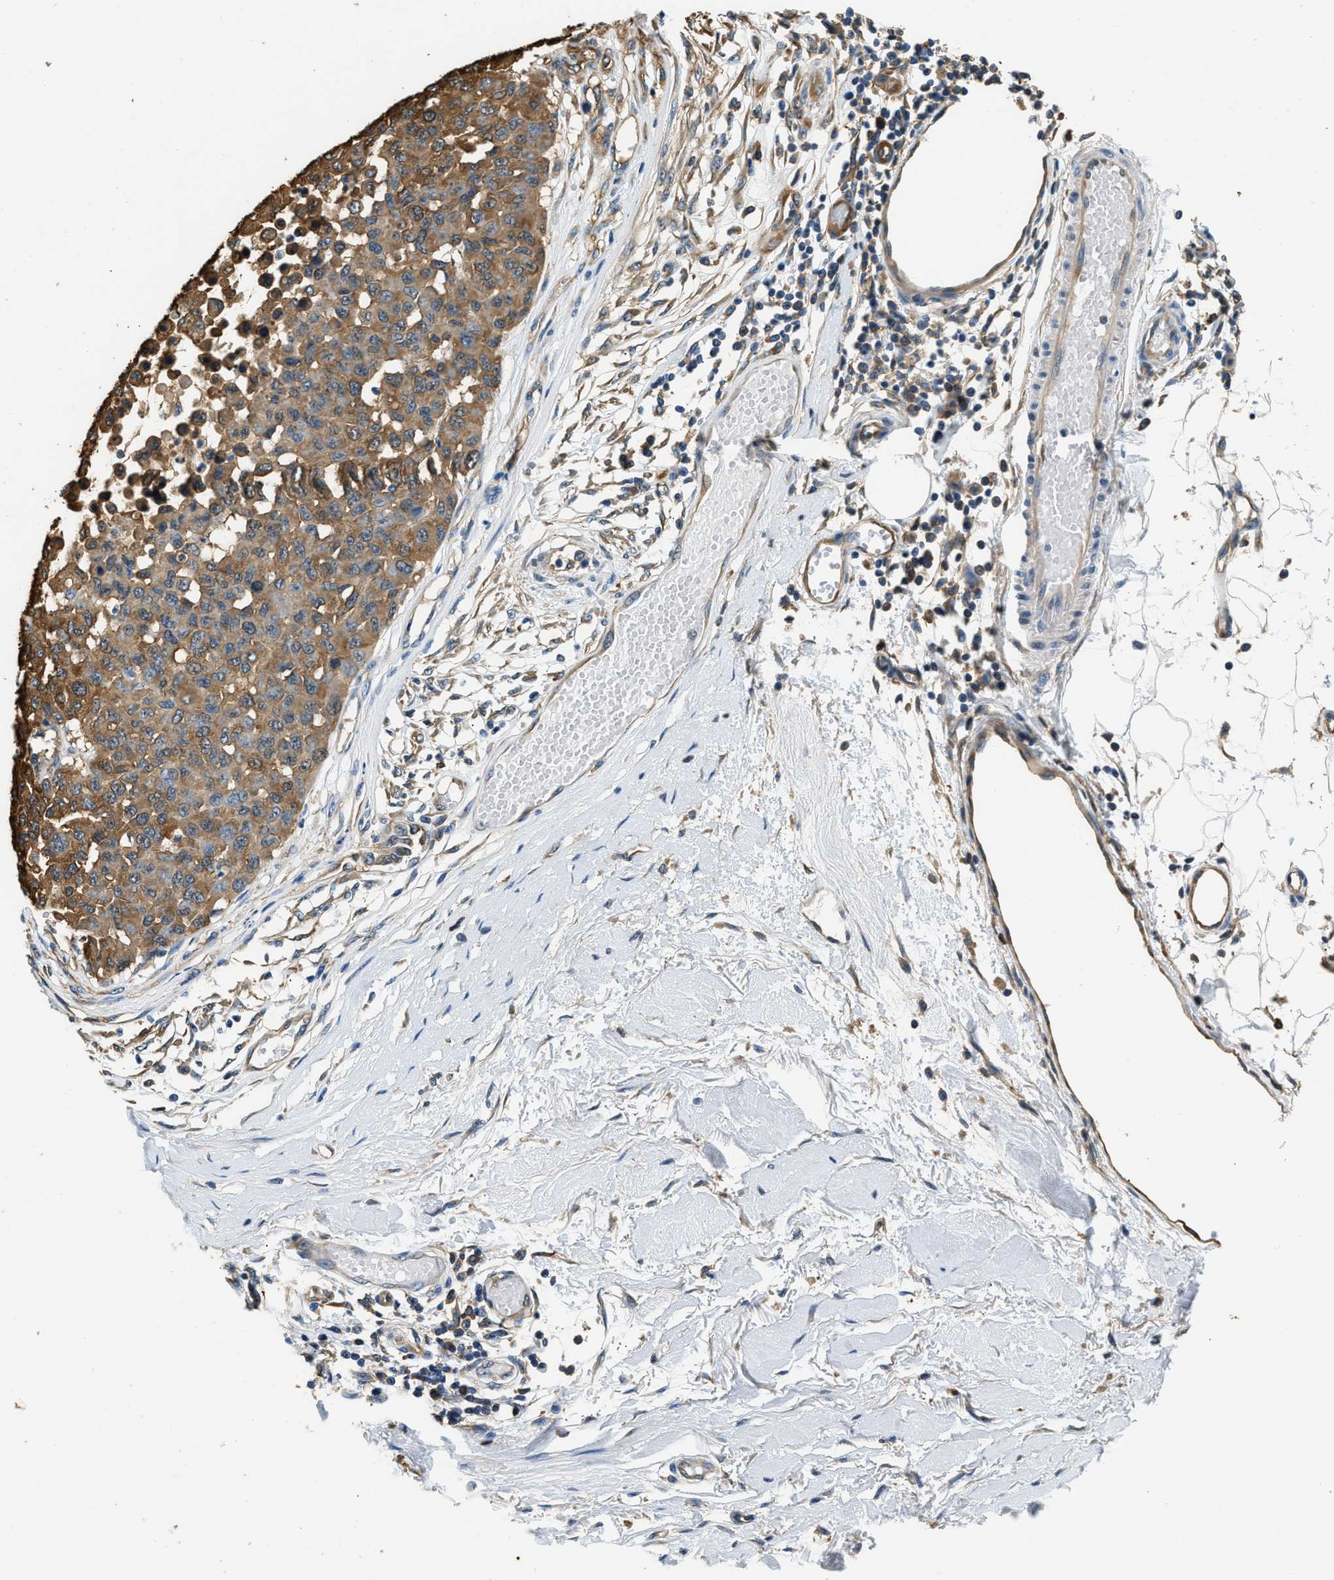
{"staining": {"intensity": "moderate", "quantity": ">75%", "location": "cytoplasmic/membranous"}, "tissue": "melanoma", "cell_type": "Tumor cells", "image_type": "cancer", "snomed": [{"axis": "morphology", "description": "Normal tissue, NOS"}, {"axis": "morphology", "description": "Malignant melanoma, NOS"}, {"axis": "topography", "description": "Skin"}], "caption": "Melanoma tissue exhibits moderate cytoplasmic/membranous positivity in approximately >75% of tumor cells, visualized by immunohistochemistry.", "gene": "PPP2R1B", "patient": {"sex": "male", "age": 62}}